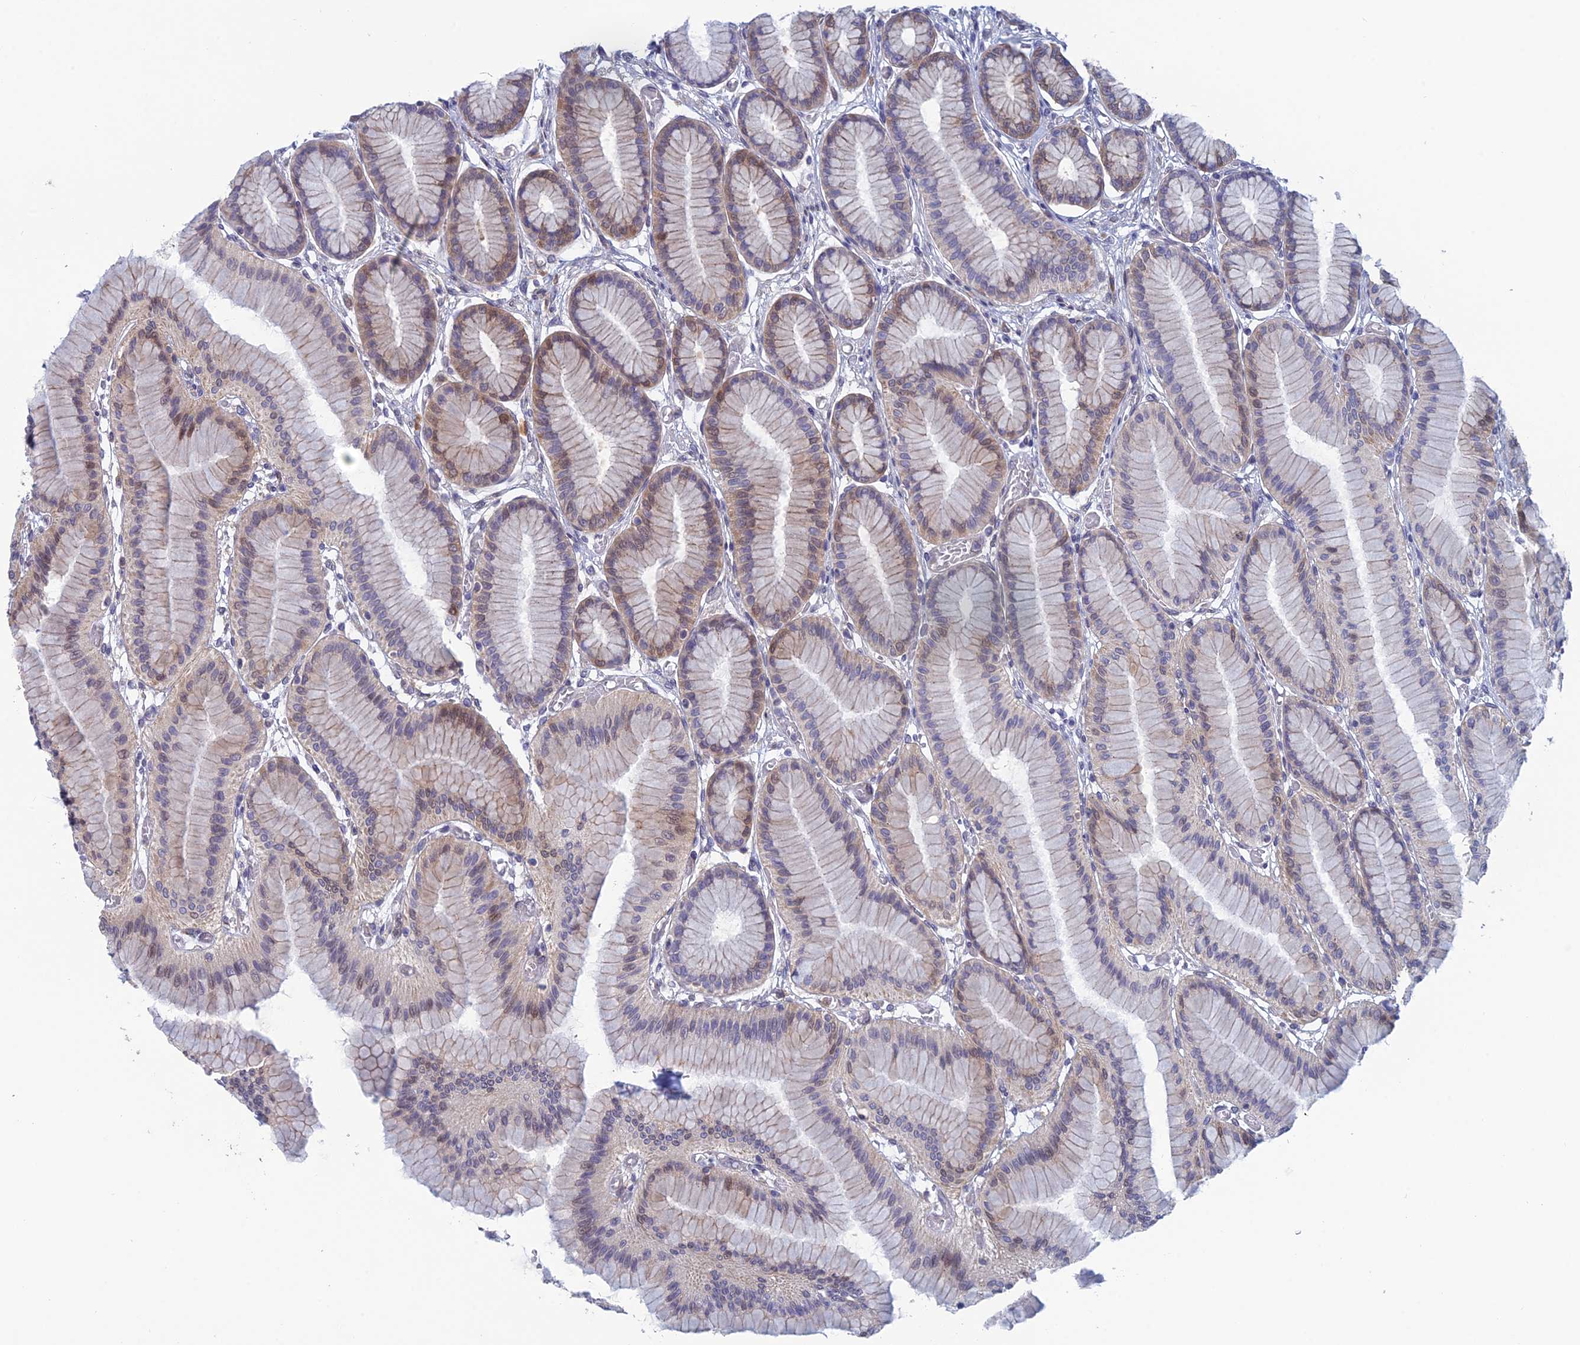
{"staining": {"intensity": "moderate", "quantity": "25%-75%", "location": "cytoplasmic/membranous,nuclear"}, "tissue": "stomach", "cell_type": "Glandular cells", "image_type": "normal", "snomed": [{"axis": "morphology", "description": "Normal tissue, NOS"}, {"axis": "morphology", "description": "Adenocarcinoma, NOS"}, {"axis": "morphology", "description": "Adenocarcinoma, High grade"}, {"axis": "topography", "description": "Stomach, upper"}, {"axis": "topography", "description": "Stomach"}], "caption": "Protein analysis of benign stomach displays moderate cytoplasmic/membranous,nuclear expression in approximately 25%-75% of glandular cells.", "gene": "SRA1", "patient": {"sex": "female", "age": 65}}